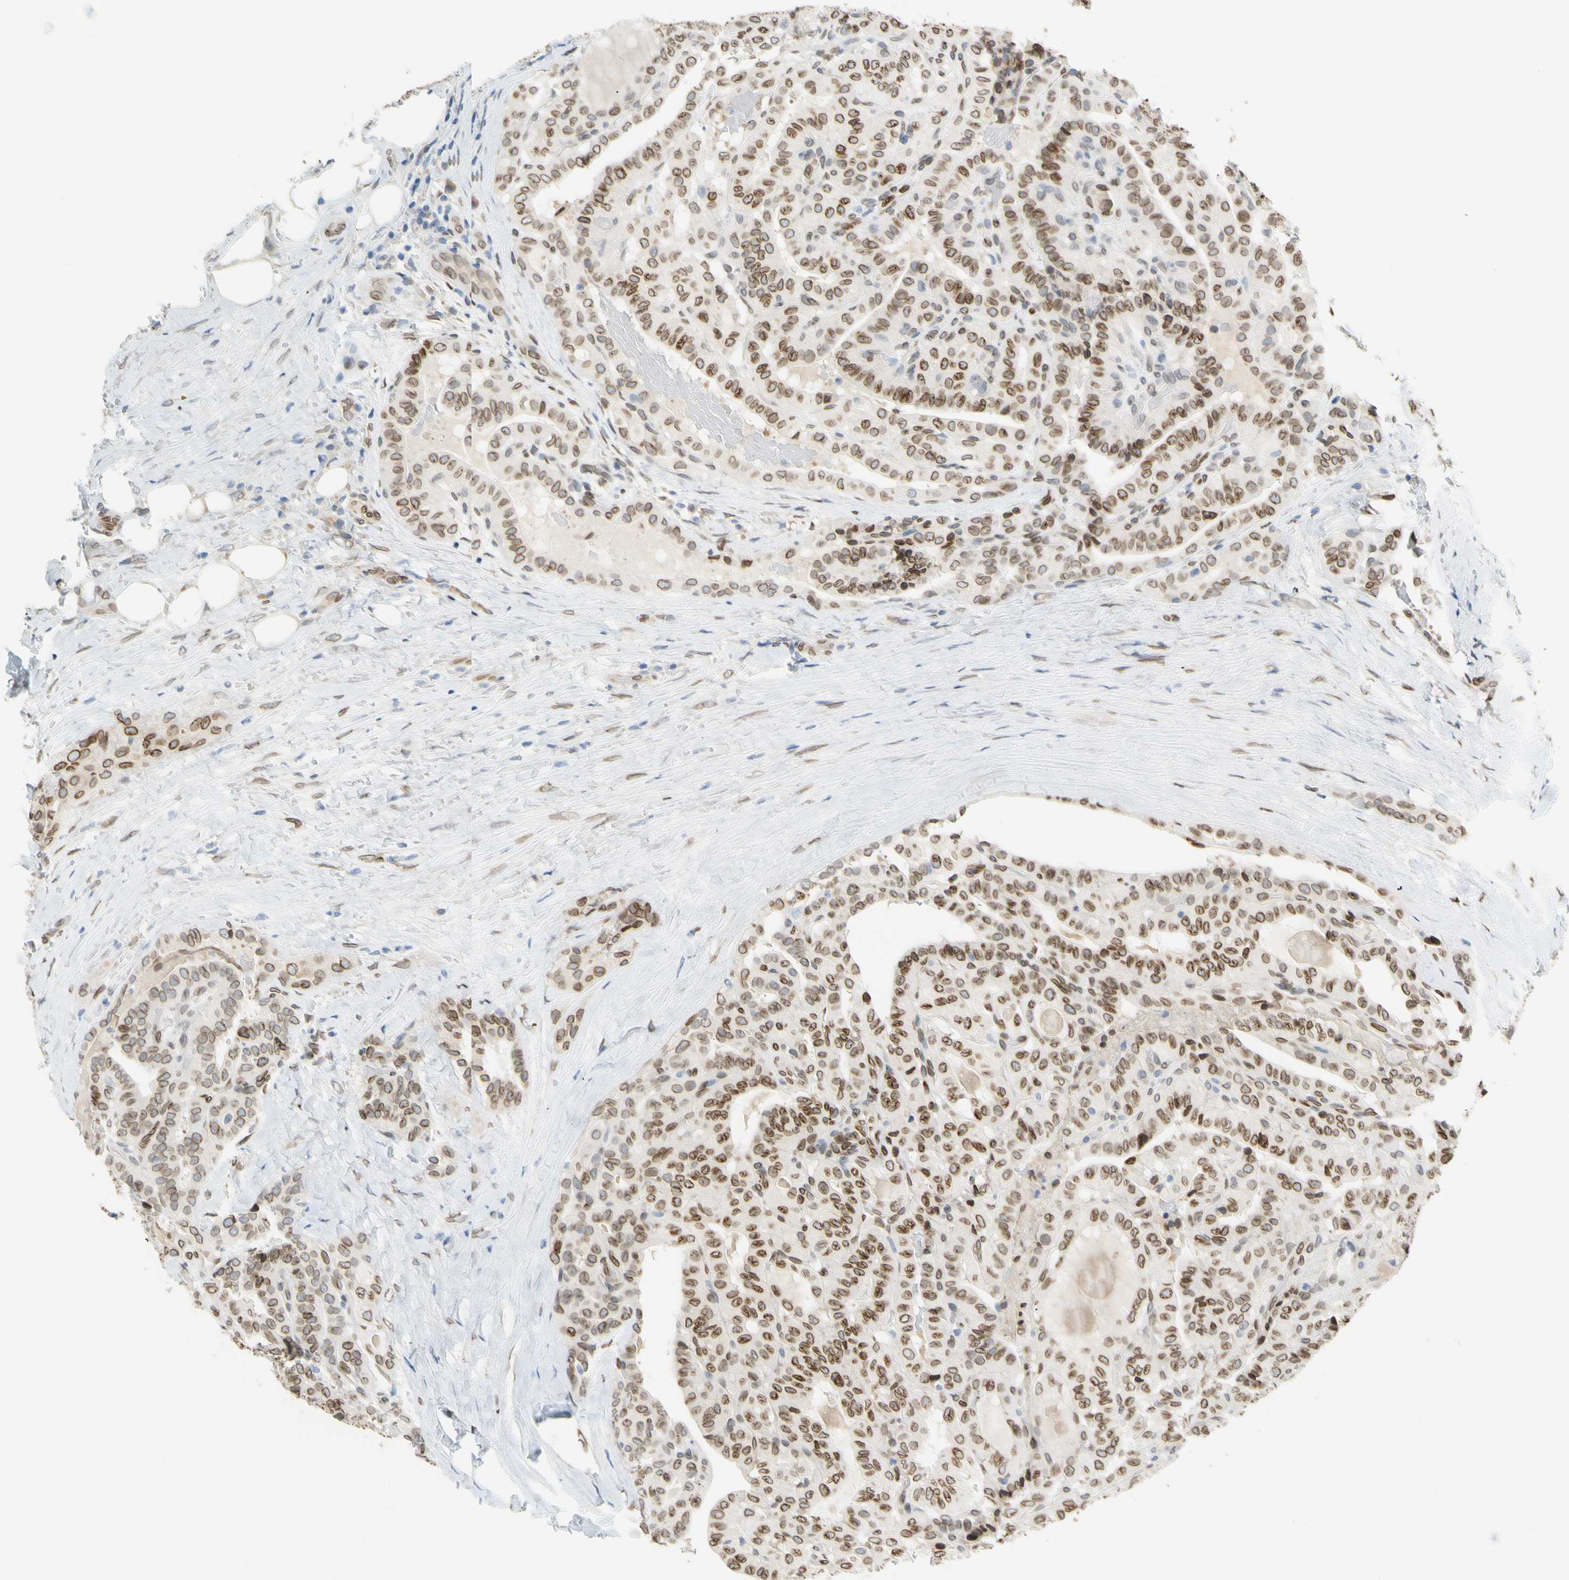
{"staining": {"intensity": "moderate", "quantity": ">75%", "location": "cytoplasmic/membranous,nuclear"}, "tissue": "thyroid cancer", "cell_type": "Tumor cells", "image_type": "cancer", "snomed": [{"axis": "morphology", "description": "Papillary adenocarcinoma, NOS"}, {"axis": "topography", "description": "Thyroid gland"}], "caption": "Approximately >75% of tumor cells in human thyroid cancer reveal moderate cytoplasmic/membranous and nuclear protein expression as visualized by brown immunohistochemical staining.", "gene": "SUN1", "patient": {"sex": "male", "age": 77}}